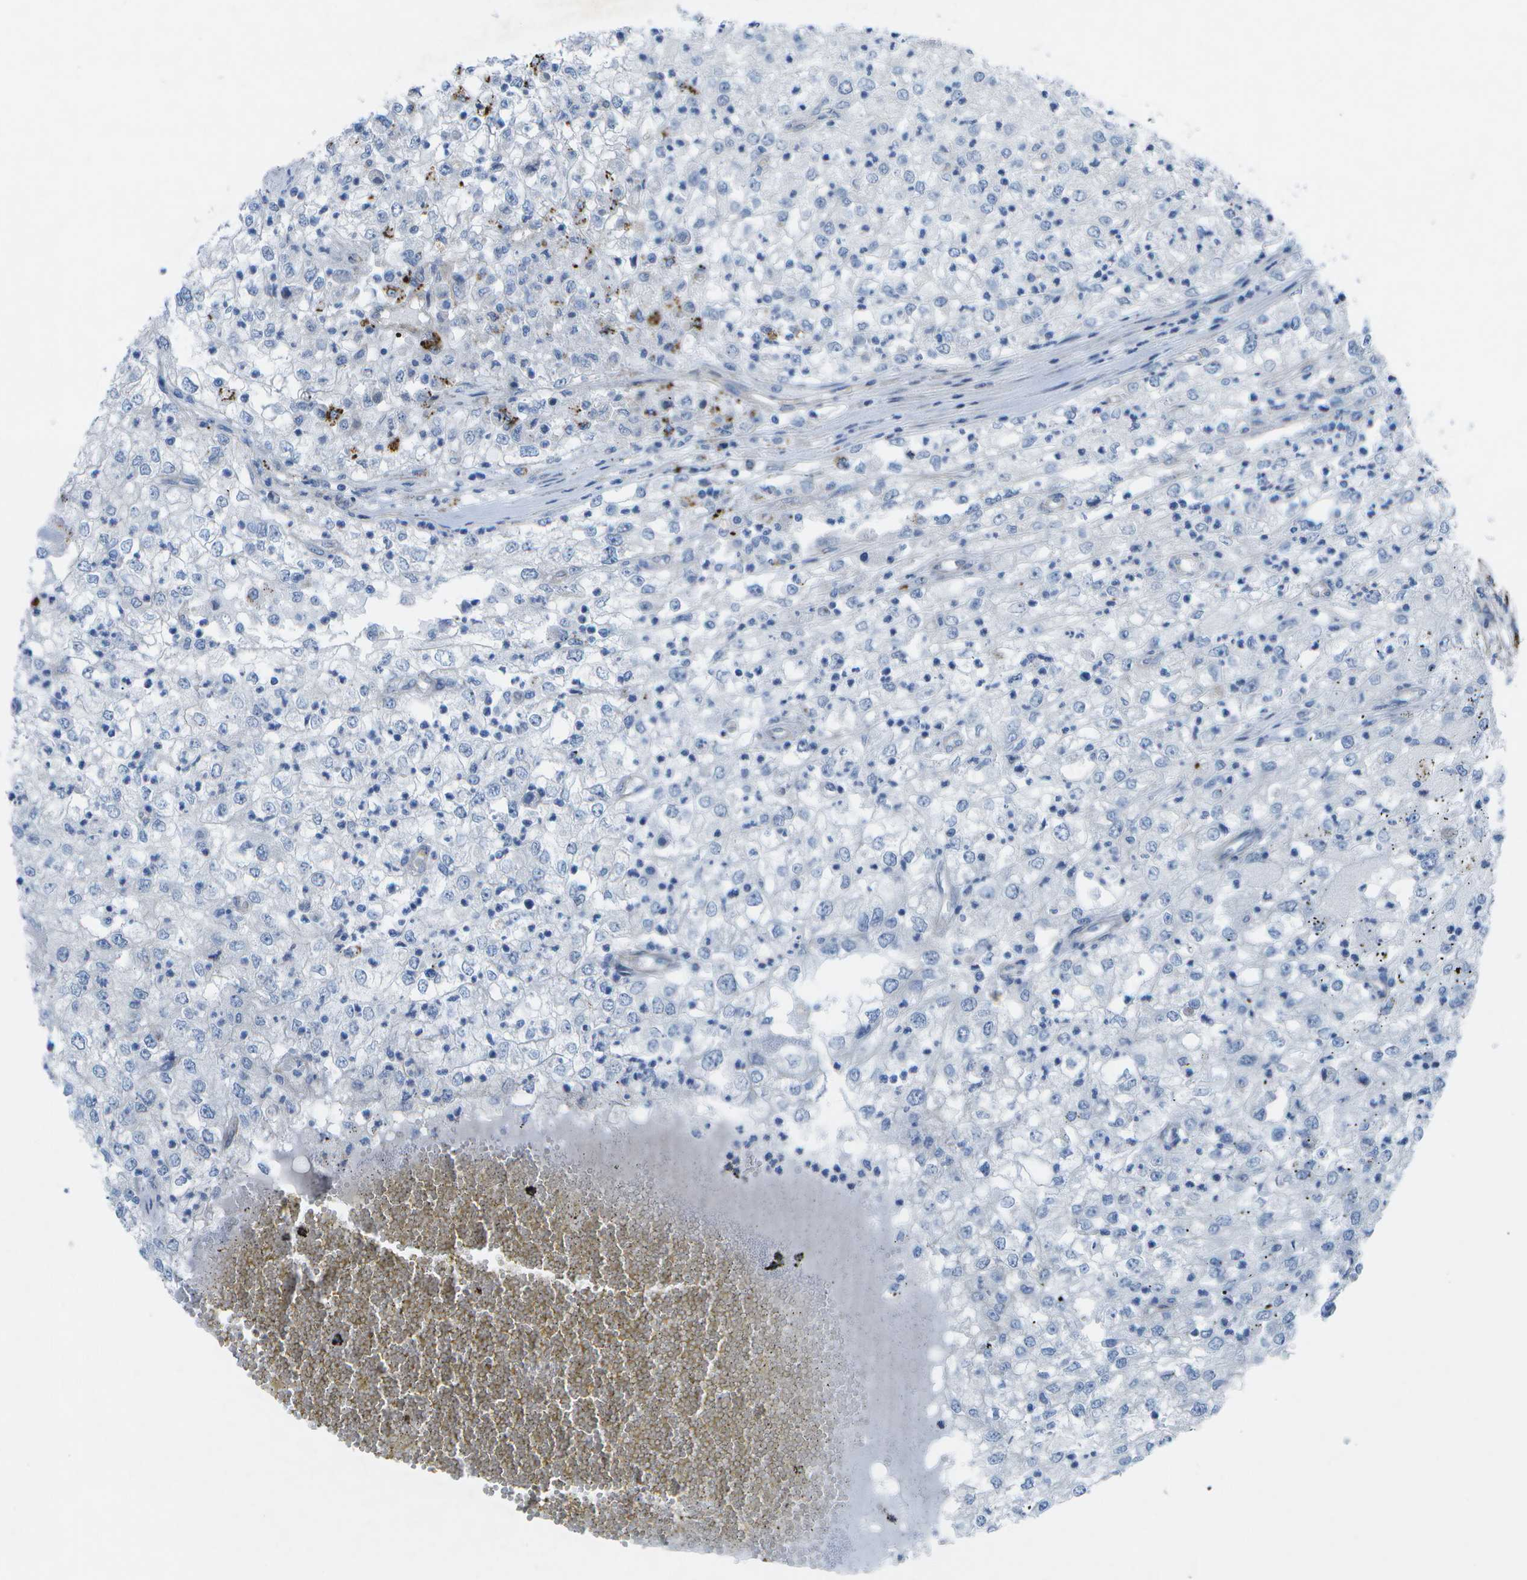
{"staining": {"intensity": "negative", "quantity": "none", "location": "none"}, "tissue": "renal cancer", "cell_type": "Tumor cells", "image_type": "cancer", "snomed": [{"axis": "morphology", "description": "Adenocarcinoma, NOS"}, {"axis": "topography", "description": "Kidney"}], "caption": "Human adenocarcinoma (renal) stained for a protein using immunohistochemistry (IHC) demonstrates no positivity in tumor cells.", "gene": "SORBS3", "patient": {"sex": "female", "age": 54}}